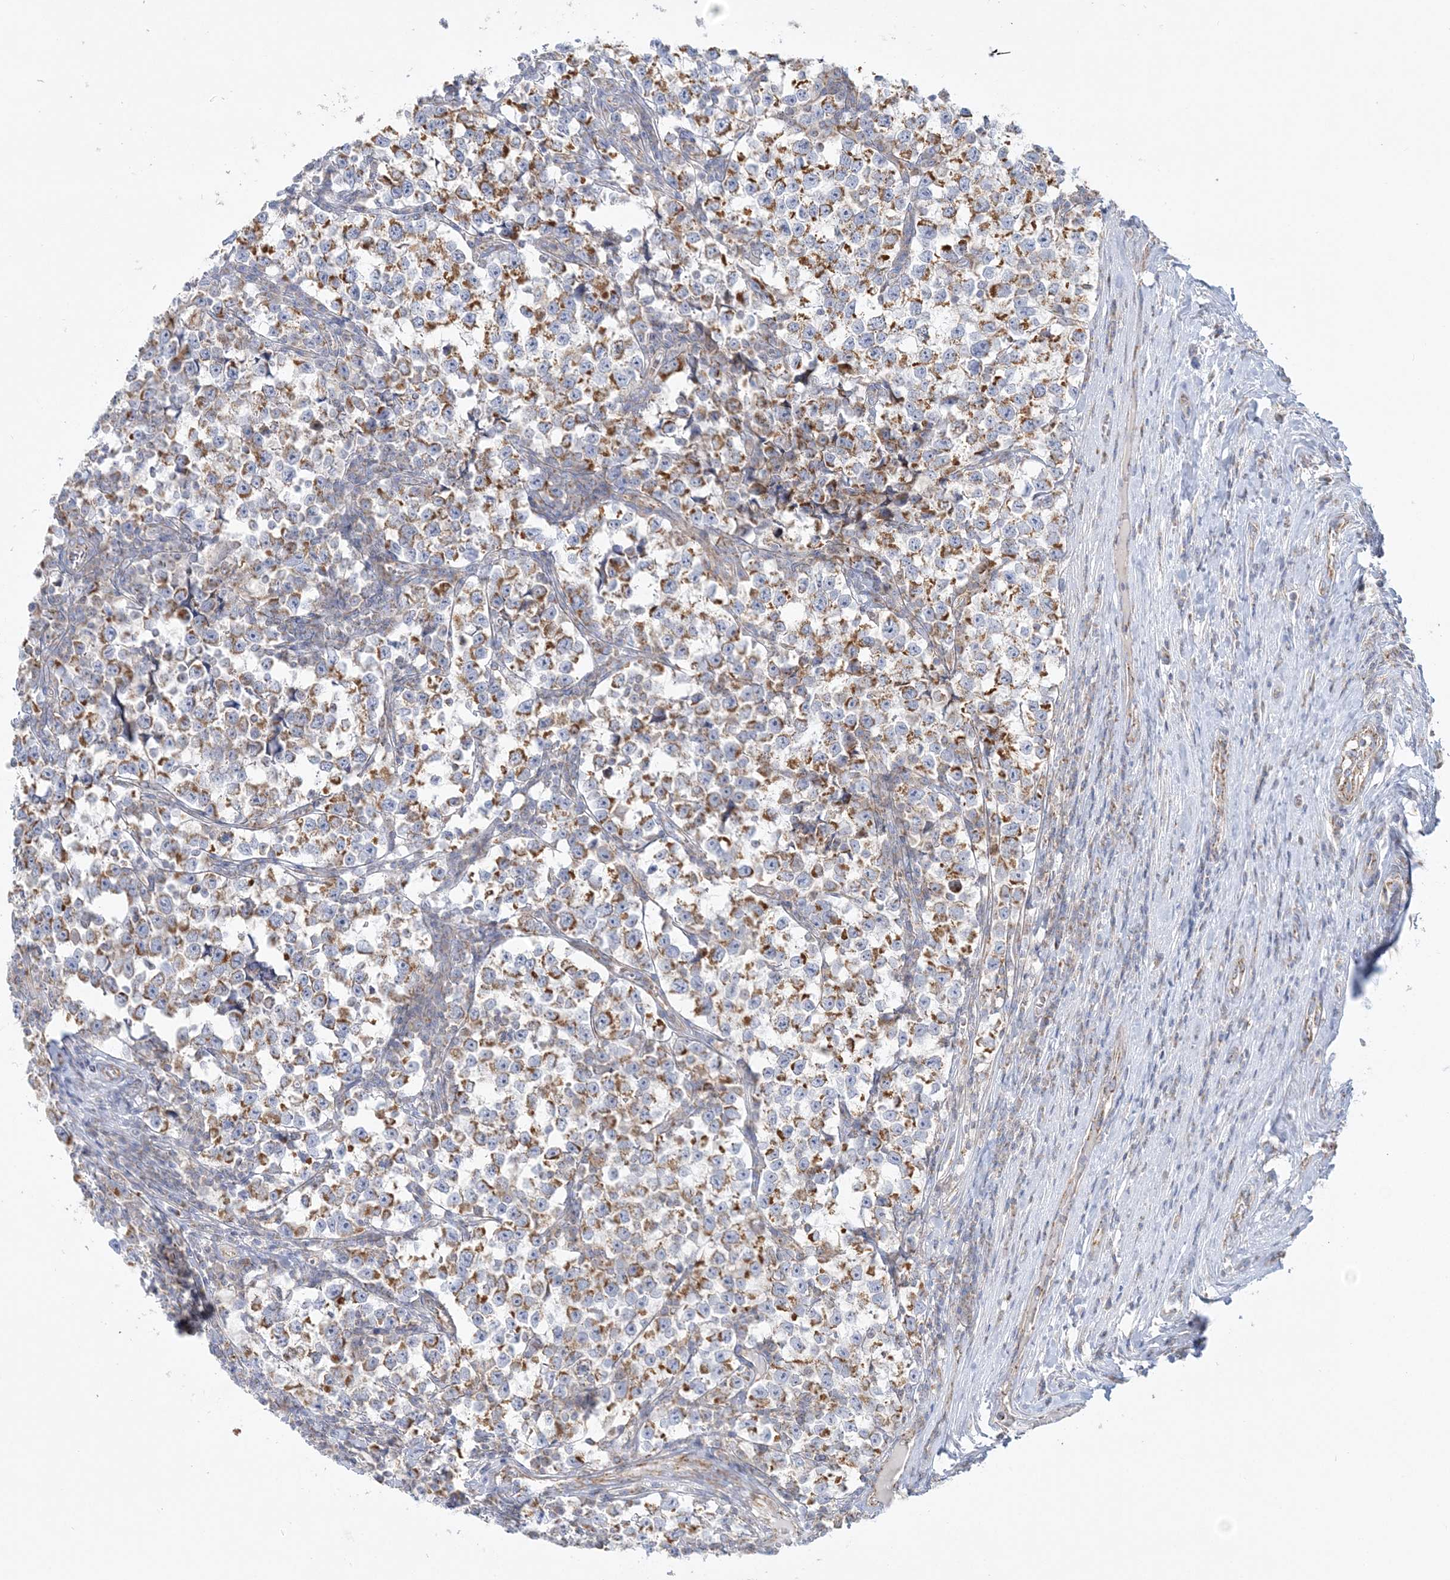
{"staining": {"intensity": "moderate", "quantity": ">75%", "location": "cytoplasmic/membranous"}, "tissue": "testis cancer", "cell_type": "Tumor cells", "image_type": "cancer", "snomed": [{"axis": "morphology", "description": "Normal tissue, NOS"}, {"axis": "morphology", "description": "Seminoma, NOS"}, {"axis": "topography", "description": "Testis"}], "caption": "A photomicrograph of seminoma (testis) stained for a protein exhibits moderate cytoplasmic/membranous brown staining in tumor cells.", "gene": "TBC1D14", "patient": {"sex": "male", "age": 43}}